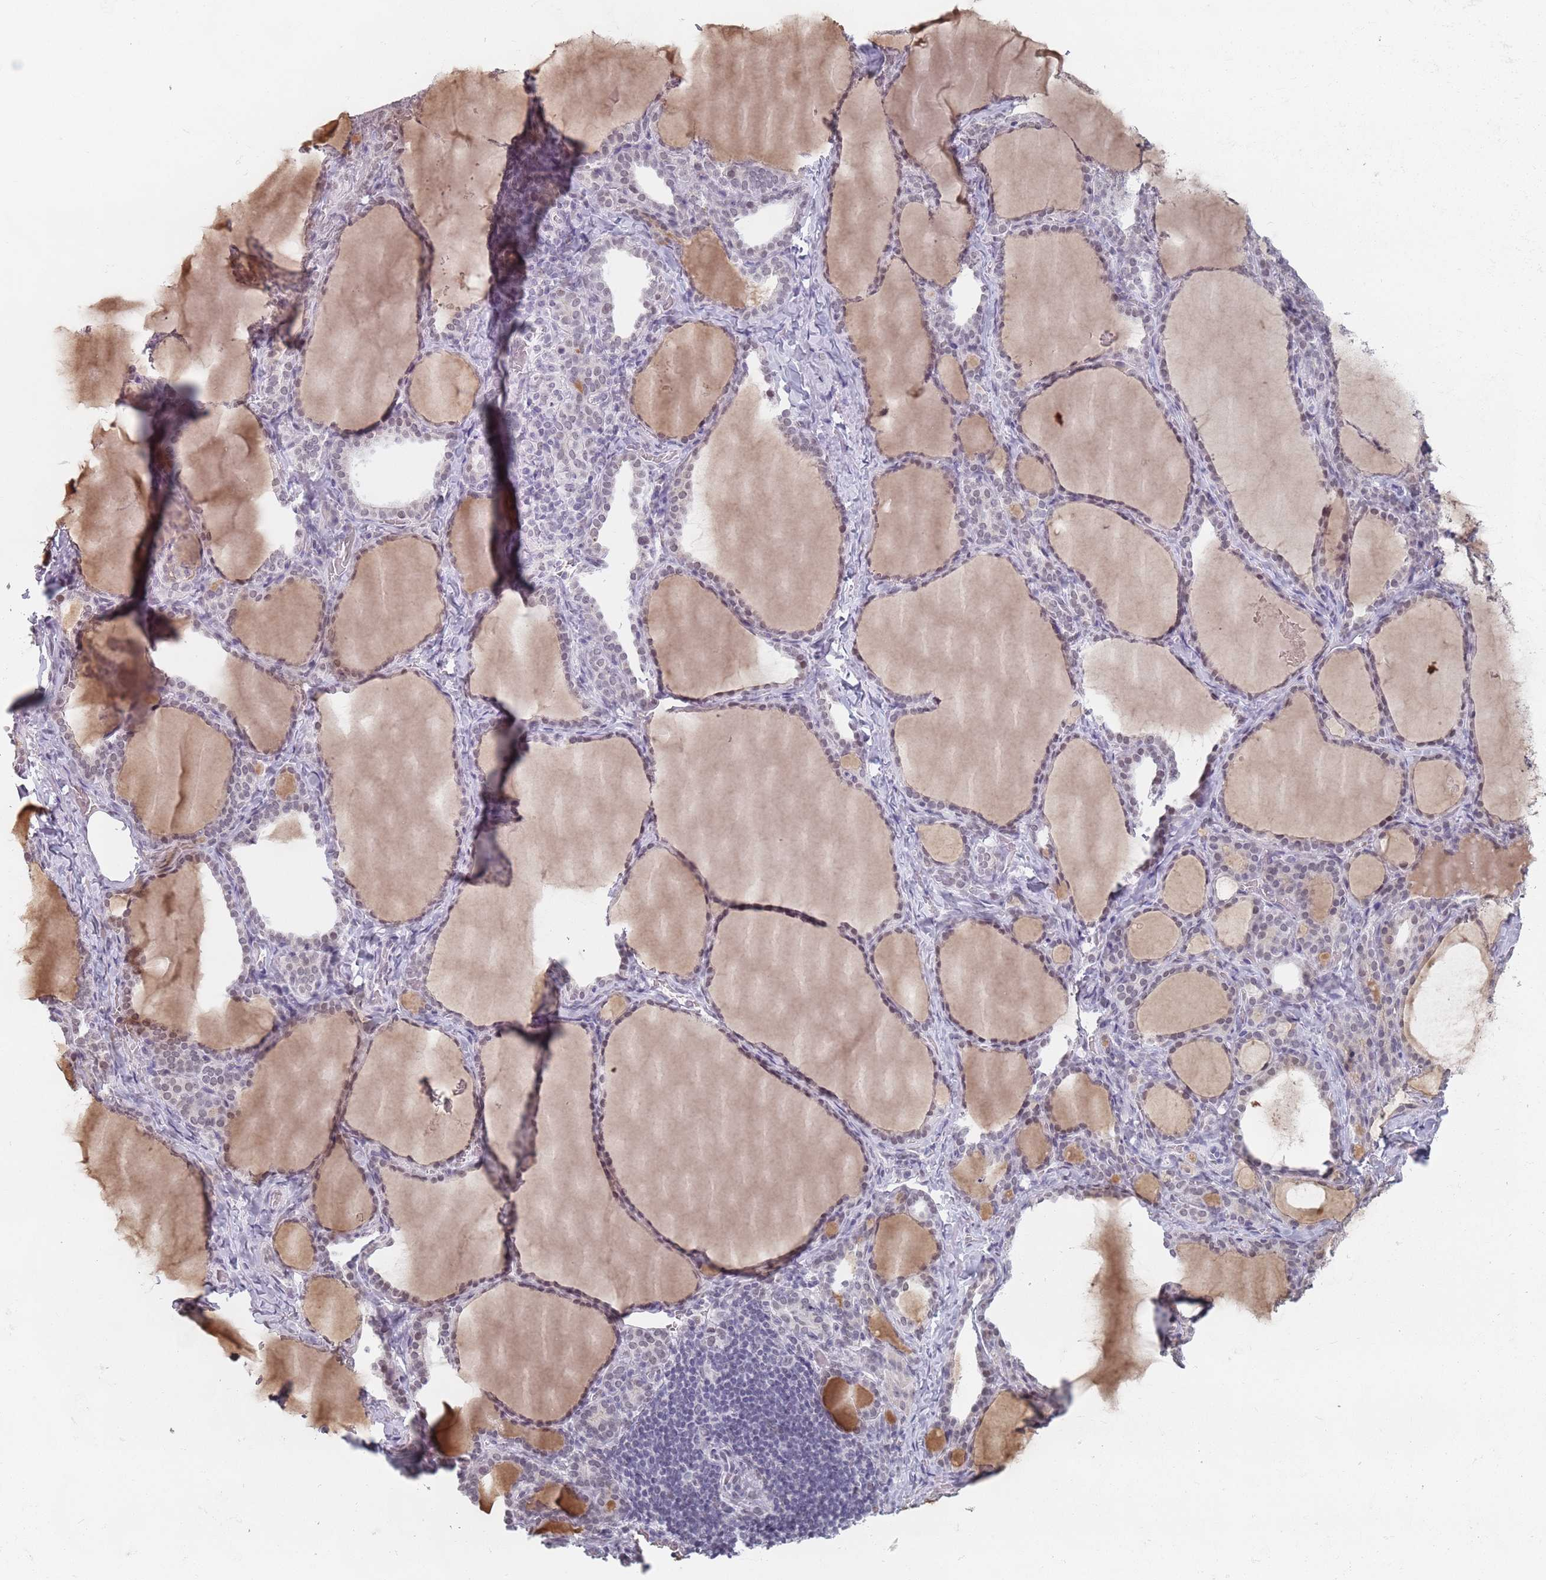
{"staining": {"intensity": "weak", "quantity": "25%-75%", "location": "nuclear"}, "tissue": "thyroid gland", "cell_type": "Glandular cells", "image_type": "normal", "snomed": [{"axis": "morphology", "description": "Normal tissue, NOS"}, {"axis": "topography", "description": "Thyroid gland"}], "caption": "IHC histopathology image of benign thyroid gland stained for a protein (brown), which shows low levels of weak nuclear staining in about 25%-75% of glandular cells.", "gene": "PTCHD1", "patient": {"sex": "female", "age": 39}}